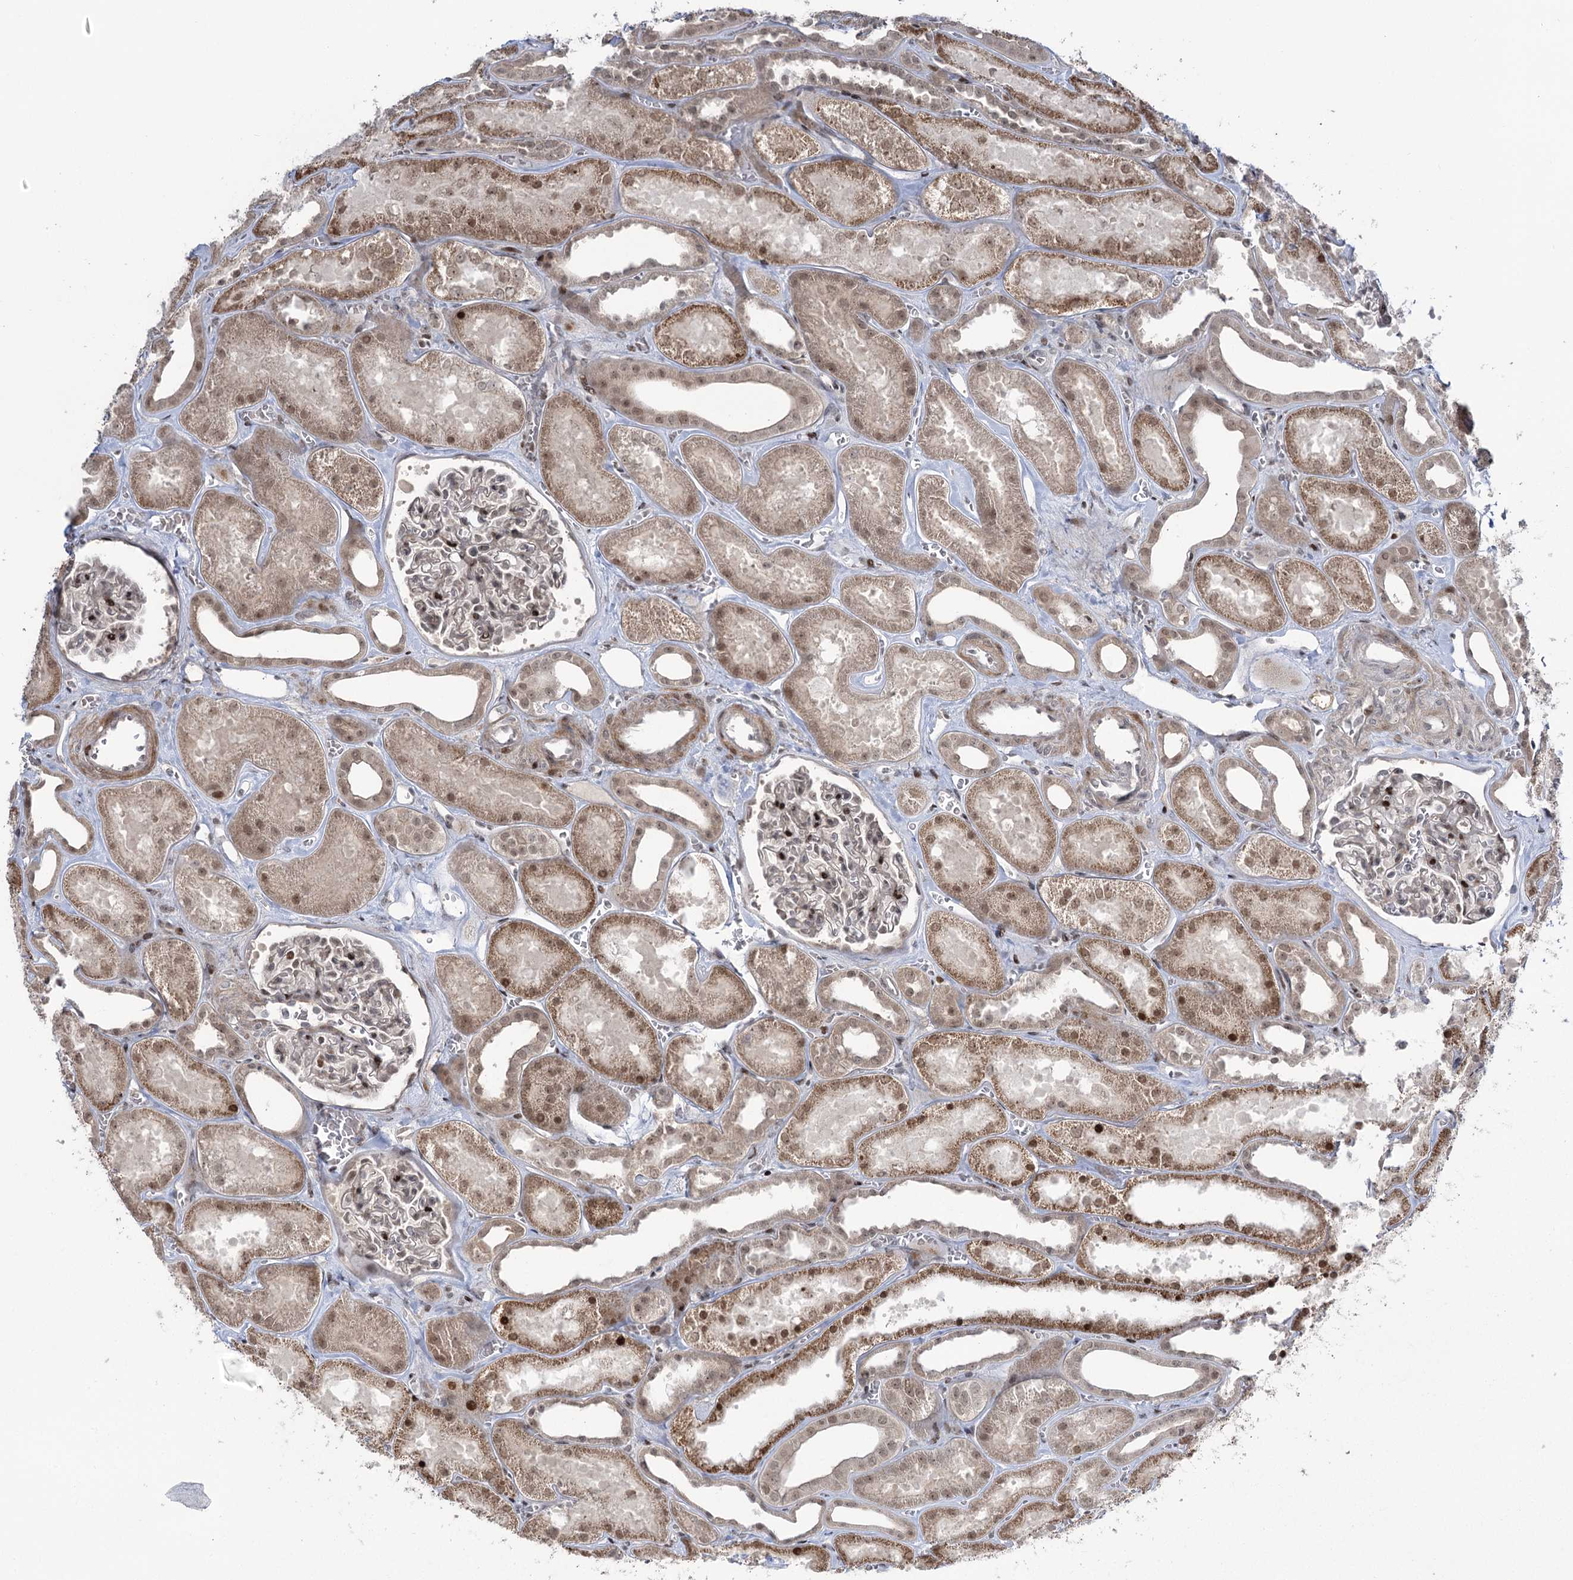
{"staining": {"intensity": "moderate", "quantity": "<25%", "location": "nuclear"}, "tissue": "kidney", "cell_type": "Cells in glomeruli", "image_type": "normal", "snomed": [{"axis": "morphology", "description": "Normal tissue, NOS"}, {"axis": "morphology", "description": "Adenocarcinoma, NOS"}, {"axis": "topography", "description": "Kidney"}], "caption": "An immunohistochemistry (IHC) micrograph of benign tissue is shown. Protein staining in brown shows moderate nuclear positivity in kidney within cells in glomeruli.", "gene": "HELQ", "patient": {"sex": "female", "age": 68}}